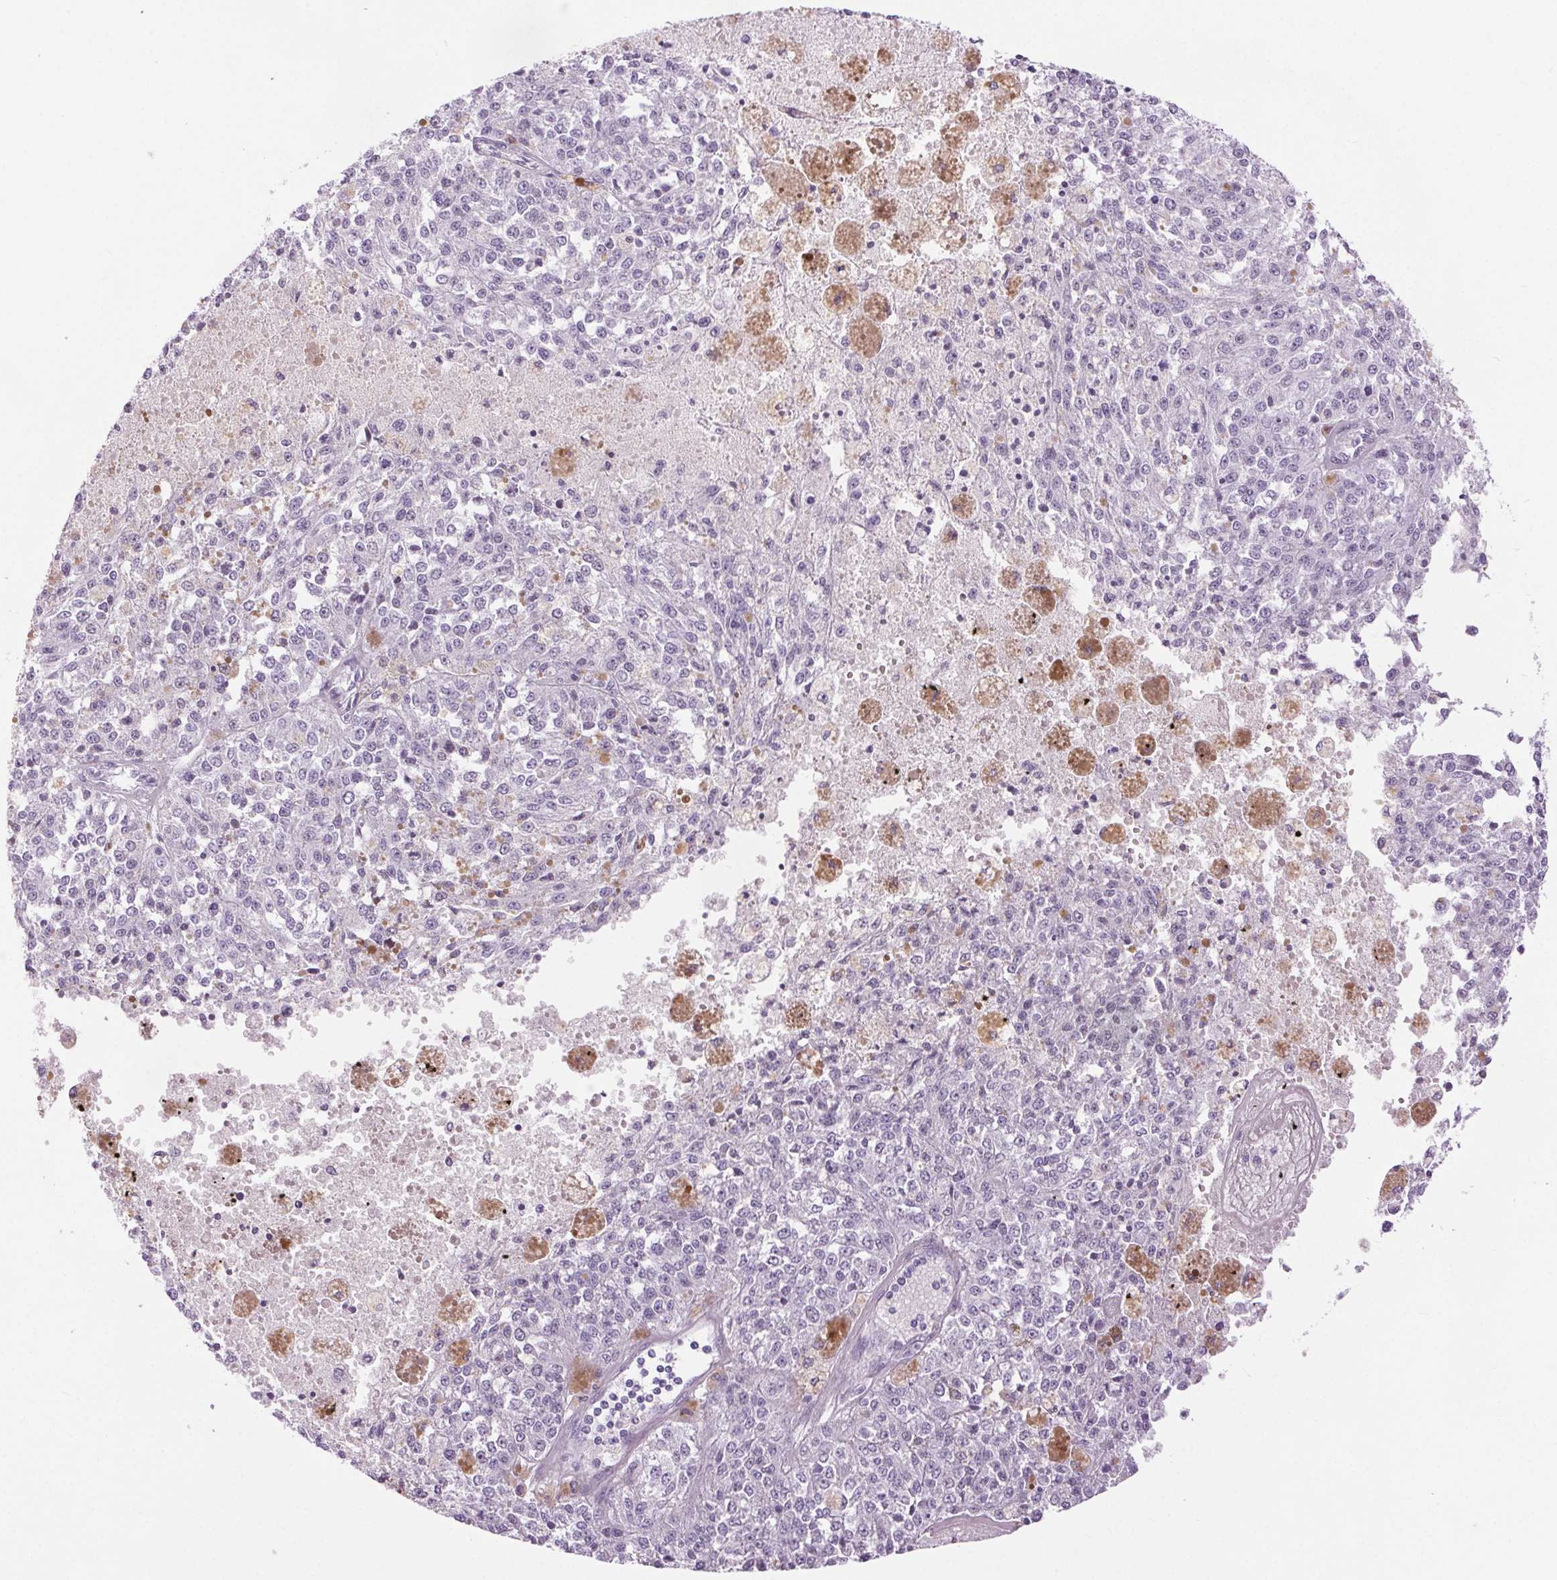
{"staining": {"intensity": "negative", "quantity": "none", "location": "none"}, "tissue": "melanoma", "cell_type": "Tumor cells", "image_type": "cancer", "snomed": [{"axis": "morphology", "description": "Malignant melanoma, Metastatic site"}, {"axis": "topography", "description": "Lymph node"}], "caption": "IHC micrograph of neoplastic tissue: human malignant melanoma (metastatic site) stained with DAB exhibits no significant protein positivity in tumor cells.", "gene": "BEND2", "patient": {"sex": "female", "age": 64}}